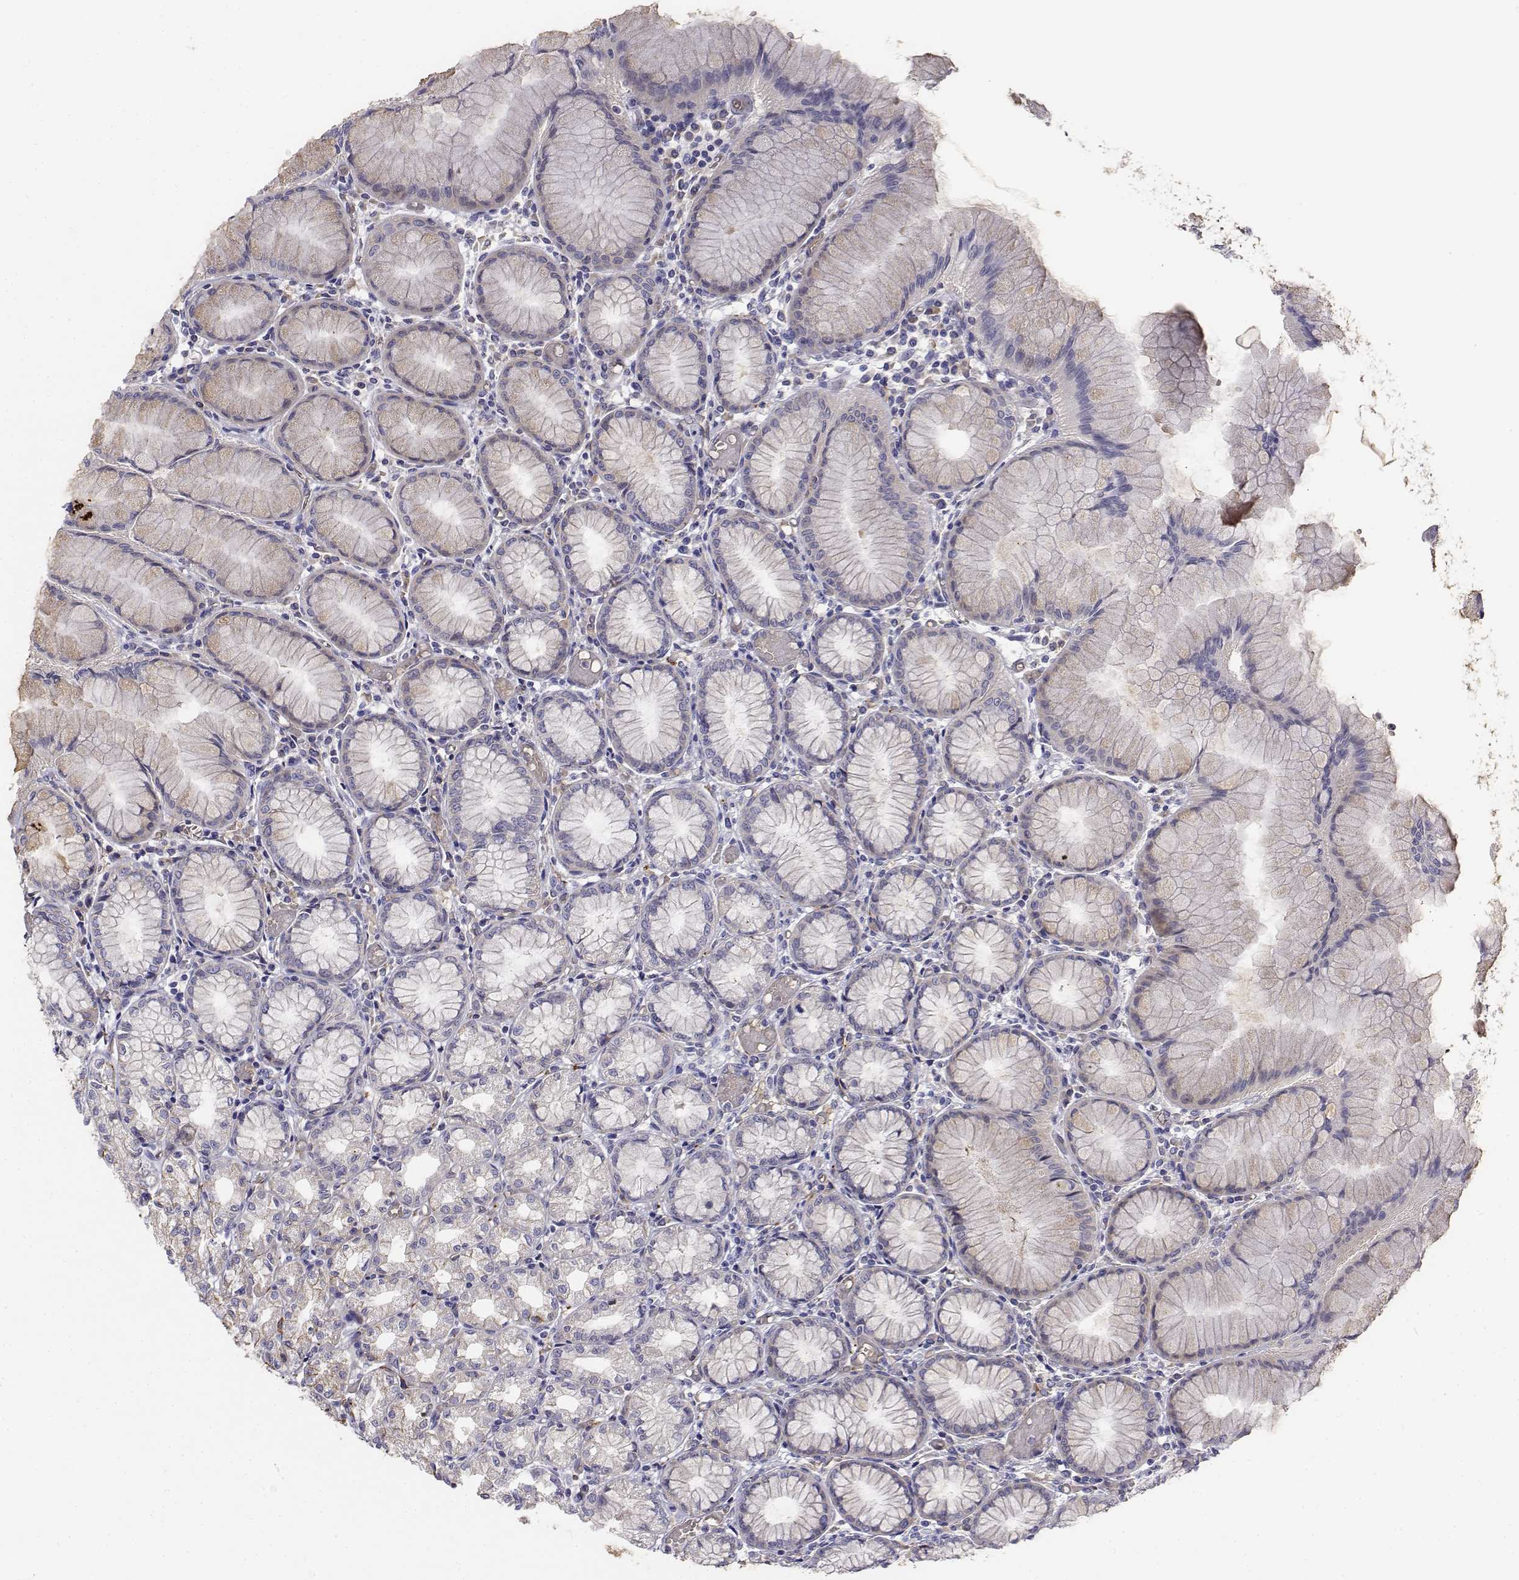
{"staining": {"intensity": "weak", "quantity": "<25%", "location": "cytoplasmic/membranous"}, "tissue": "stomach", "cell_type": "Glandular cells", "image_type": "normal", "snomed": [{"axis": "morphology", "description": "Normal tissue, NOS"}, {"axis": "topography", "description": "Stomach"}], "caption": "Human stomach stained for a protein using immunohistochemistry reveals no expression in glandular cells.", "gene": "CADM1", "patient": {"sex": "female", "age": 57}}